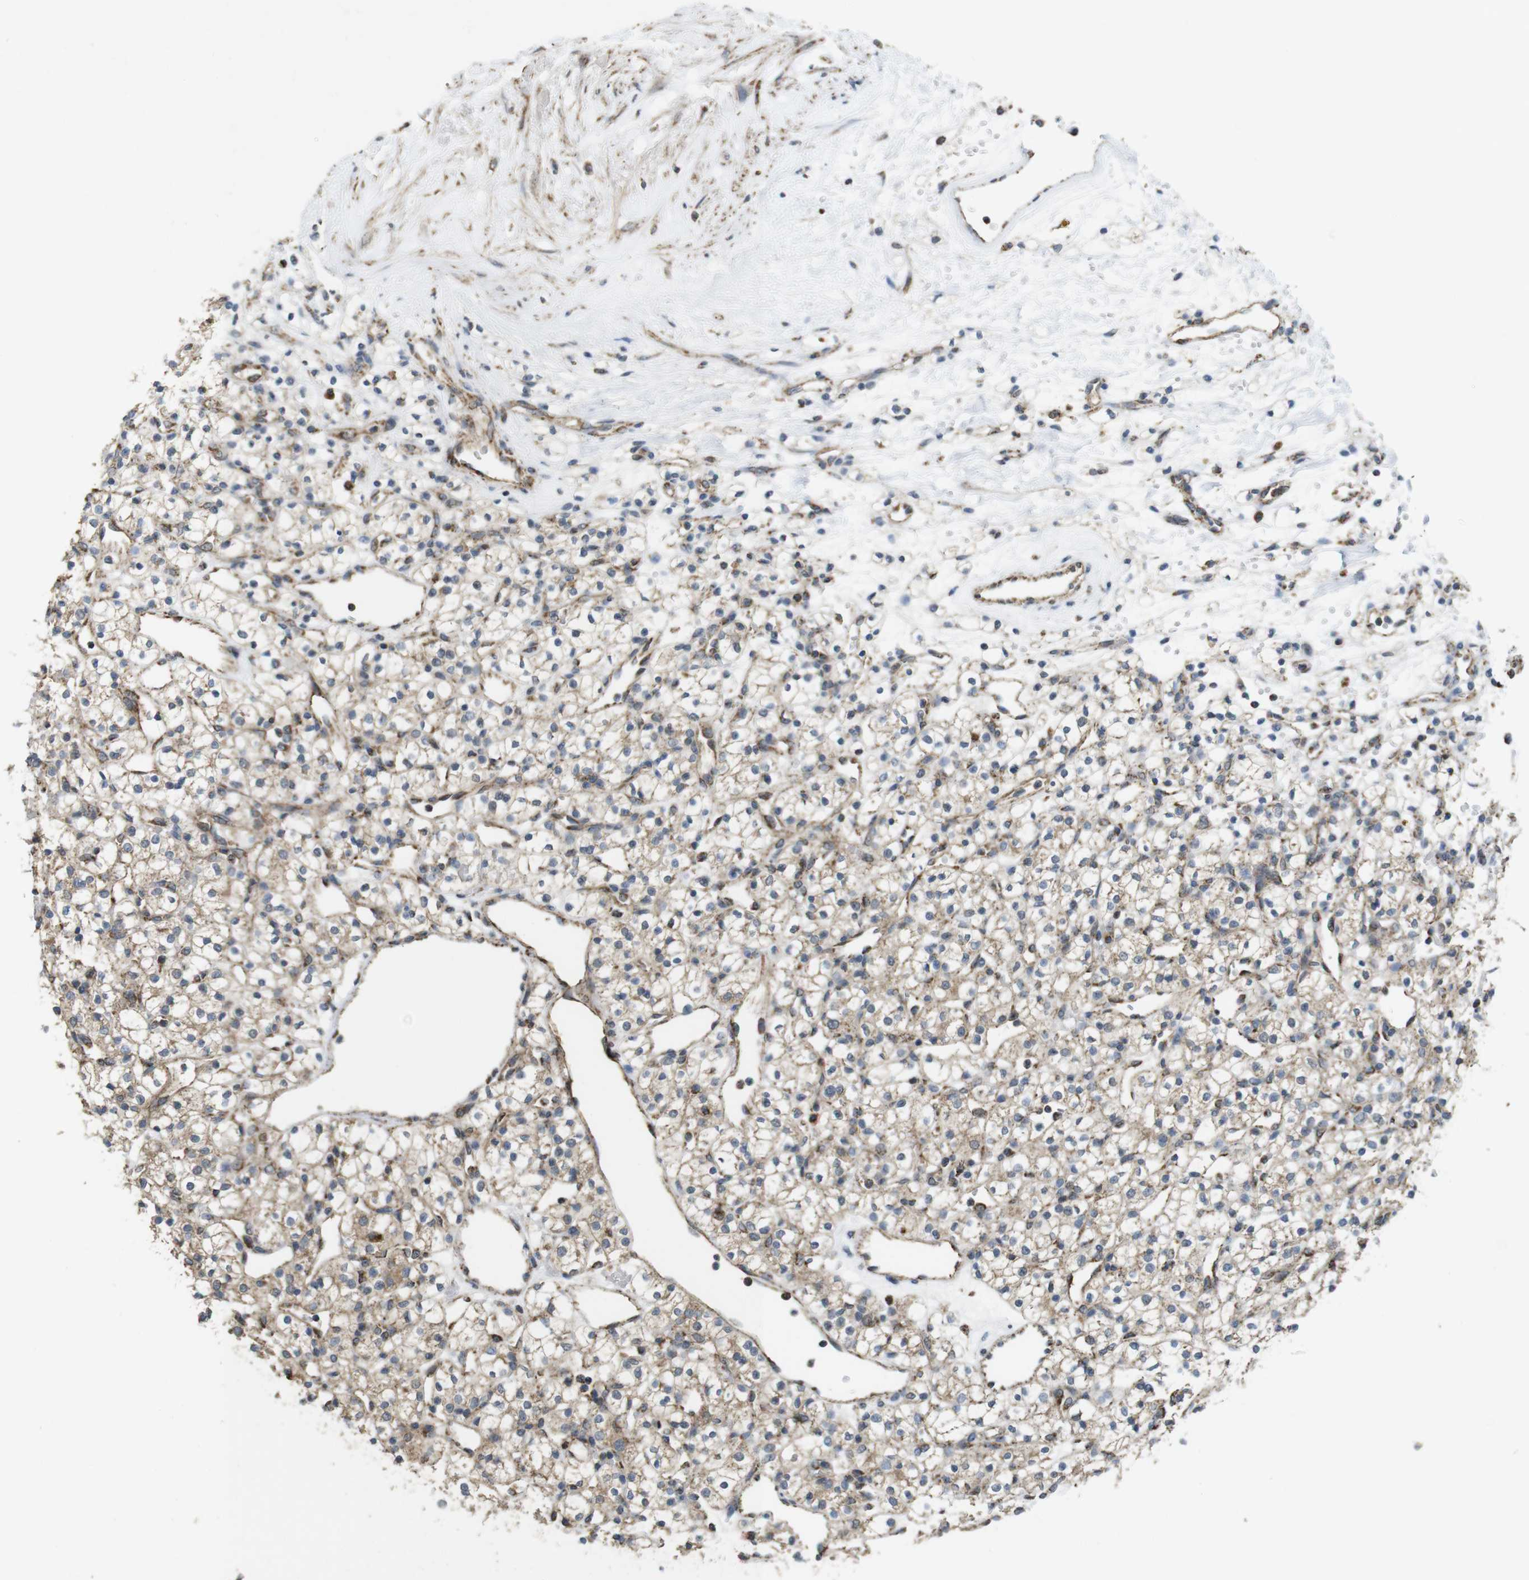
{"staining": {"intensity": "weak", "quantity": "<25%", "location": "cytoplasmic/membranous"}, "tissue": "renal cancer", "cell_type": "Tumor cells", "image_type": "cancer", "snomed": [{"axis": "morphology", "description": "Adenocarcinoma, NOS"}, {"axis": "topography", "description": "Kidney"}], "caption": "There is no significant positivity in tumor cells of renal cancer (adenocarcinoma).", "gene": "CALHM2", "patient": {"sex": "female", "age": 60}}